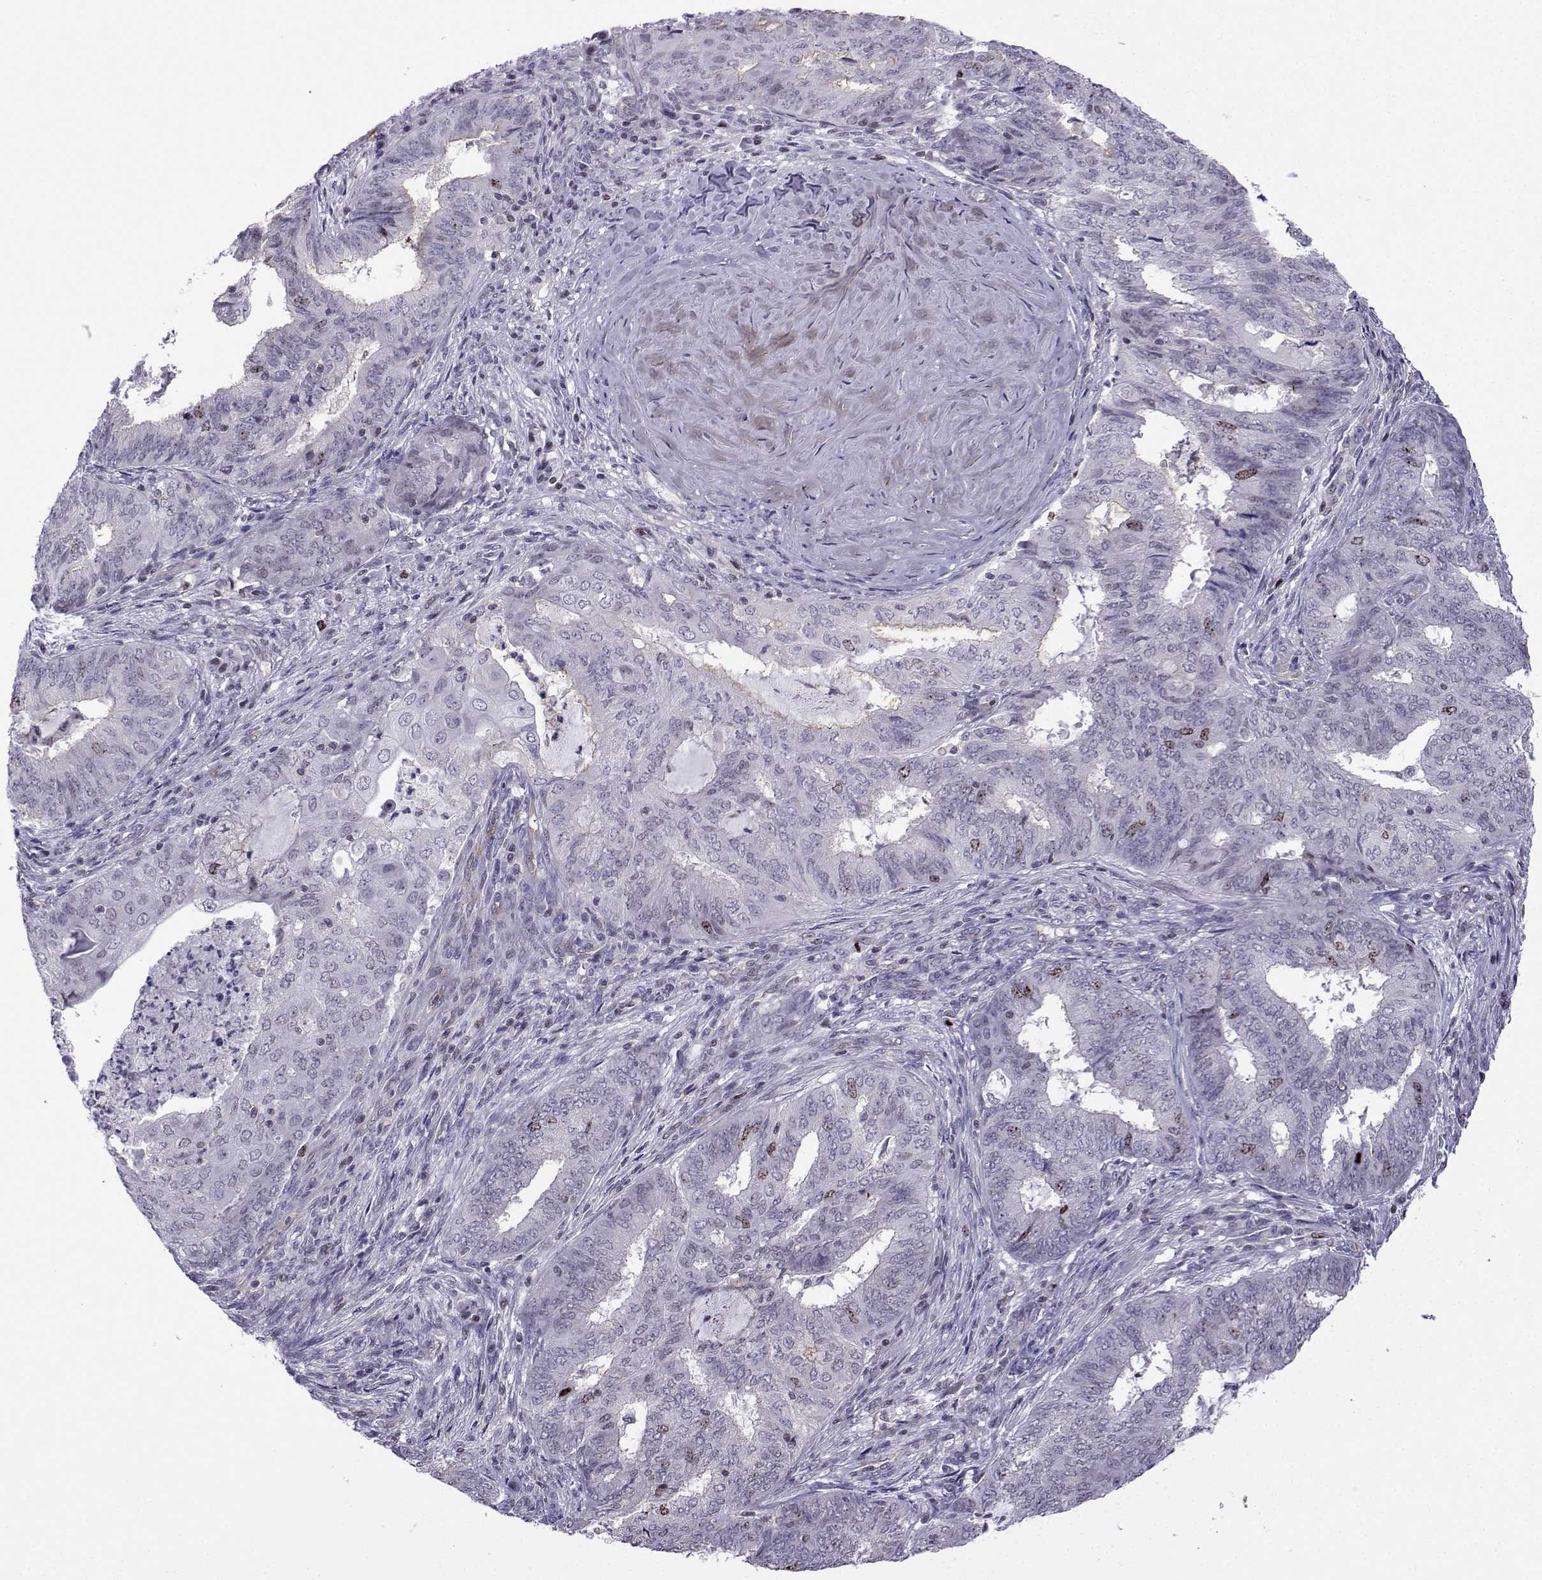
{"staining": {"intensity": "moderate", "quantity": "<25%", "location": "cytoplasmic/membranous,nuclear"}, "tissue": "endometrial cancer", "cell_type": "Tumor cells", "image_type": "cancer", "snomed": [{"axis": "morphology", "description": "Adenocarcinoma, NOS"}, {"axis": "topography", "description": "Endometrium"}], "caption": "Immunohistochemical staining of adenocarcinoma (endometrial) displays low levels of moderate cytoplasmic/membranous and nuclear protein positivity in about <25% of tumor cells.", "gene": "INCENP", "patient": {"sex": "female", "age": 62}}